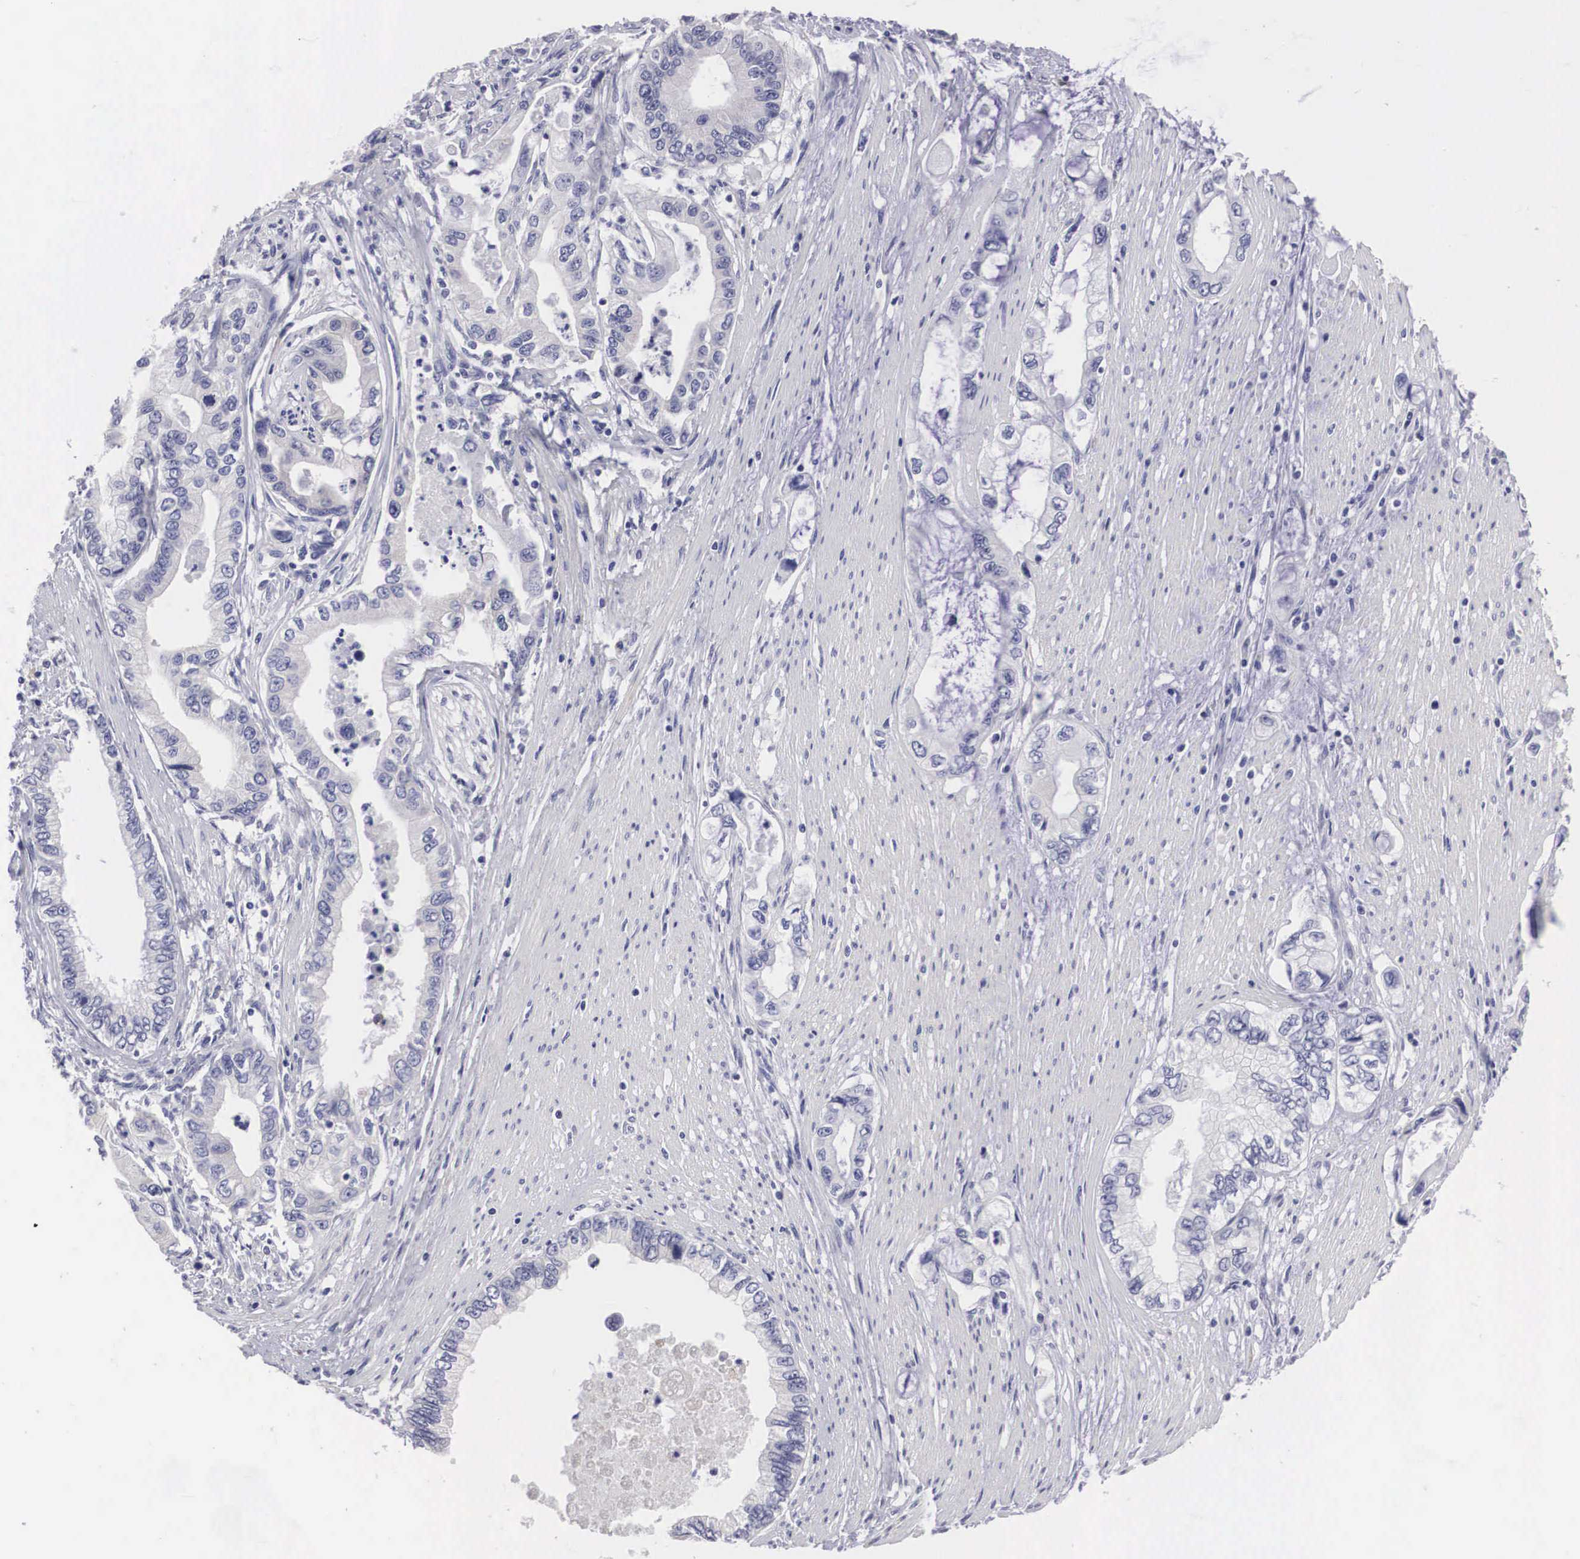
{"staining": {"intensity": "negative", "quantity": "none", "location": "none"}, "tissue": "pancreatic cancer", "cell_type": "Tumor cells", "image_type": "cancer", "snomed": [{"axis": "morphology", "description": "Adenocarcinoma, NOS"}, {"axis": "topography", "description": "Pancreas"}, {"axis": "topography", "description": "Stomach, upper"}], "caption": "Immunohistochemistry (IHC) of human pancreatic cancer (adenocarcinoma) reveals no positivity in tumor cells.", "gene": "ARMCX3", "patient": {"sex": "male", "age": 77}}